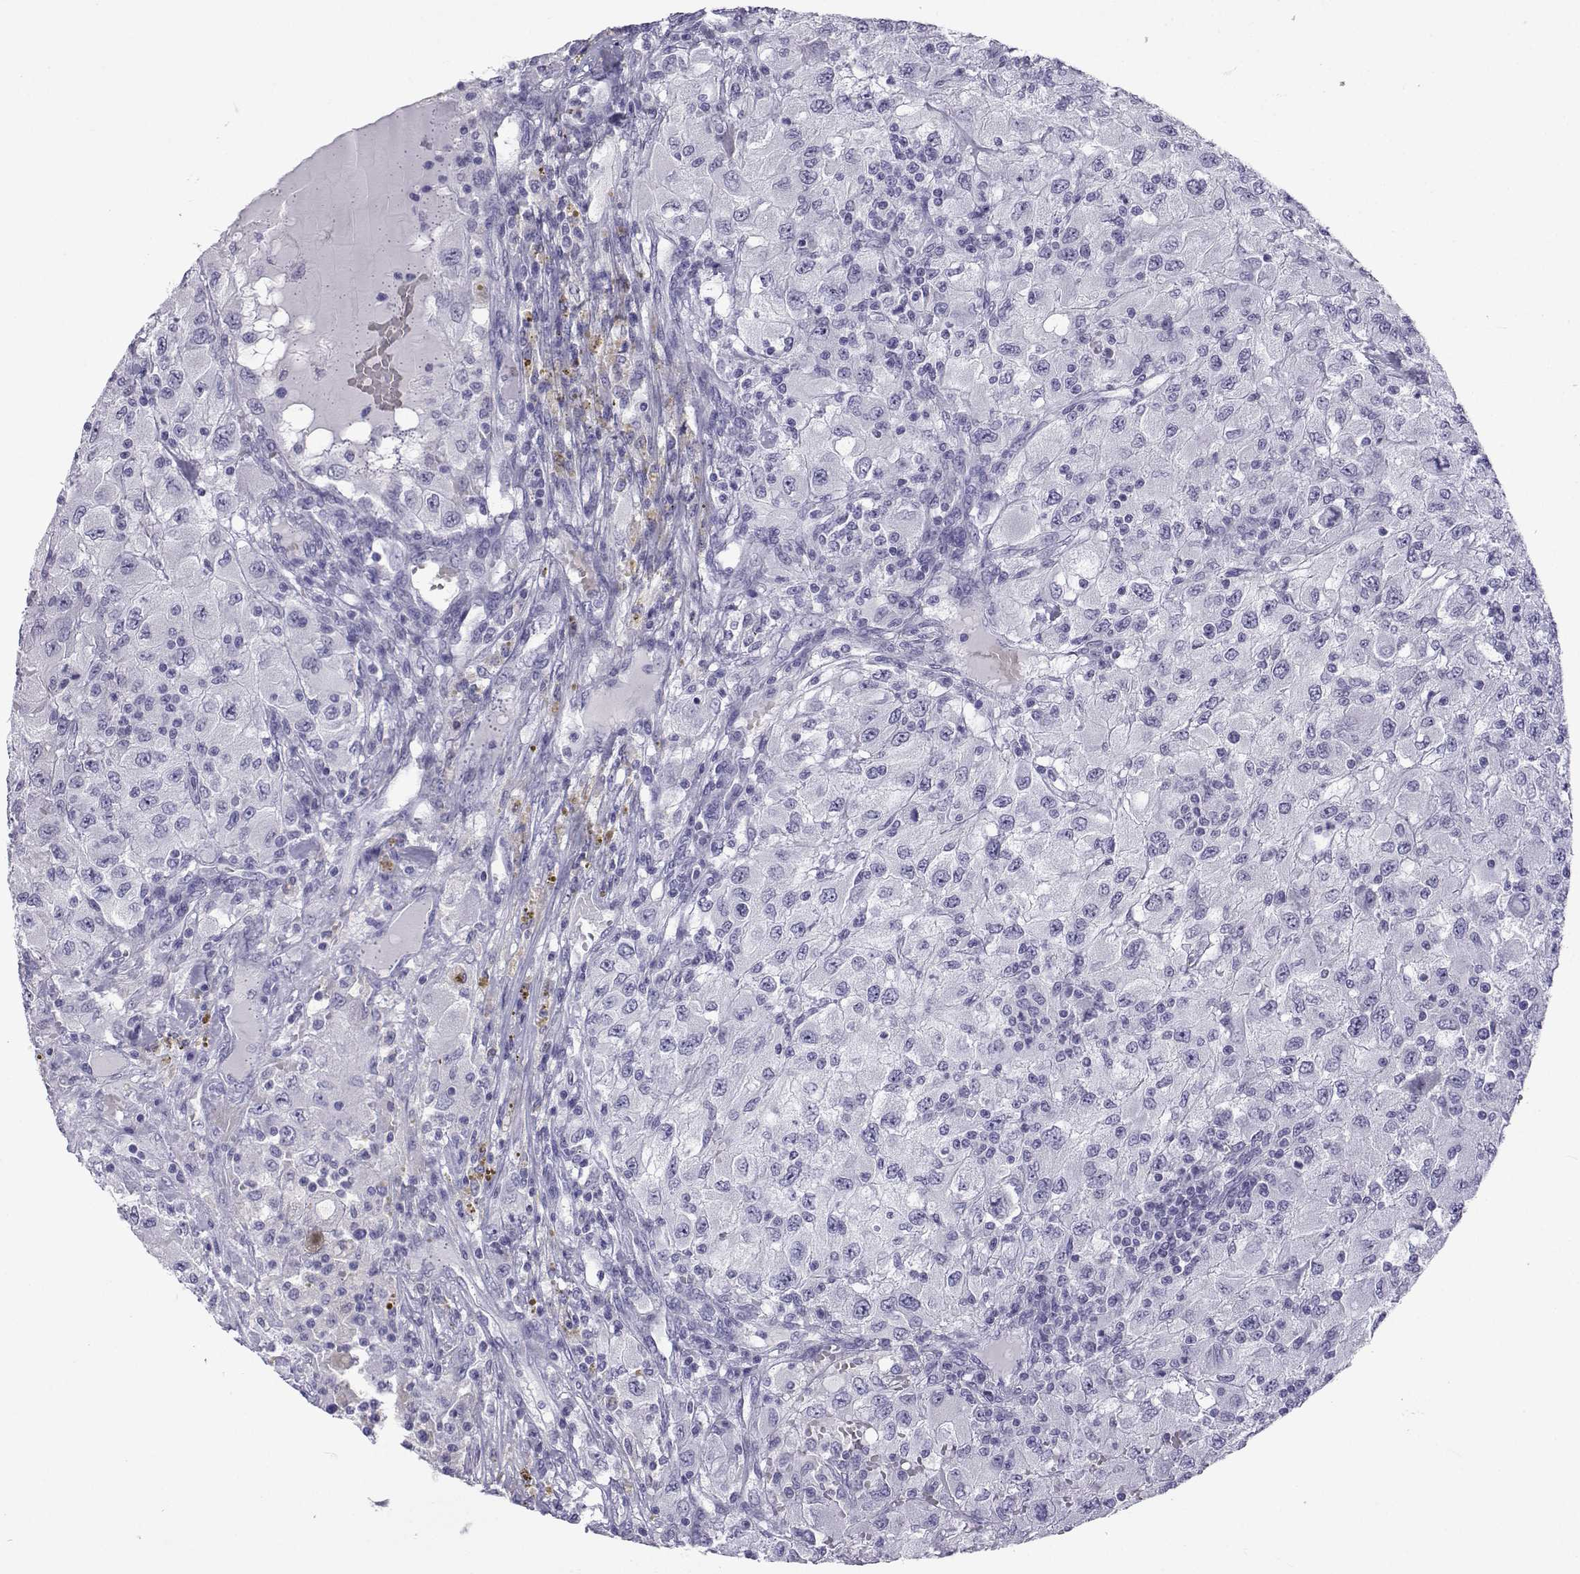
{"staining": {"intensity": "negative", "quantity": "none", "location": "none"}, "tissue": "renal cancer", "cell_type": "Tumor cells", "image_type": "cancer", "snomed": [{"axis": "morphology", "description": "Adenocarcinoma, NOS"}, {"axis": "topography", "description": "Kidney"}], "caption": "Tumor cells are negative for protein expression in human adenocarcinoma (renal).", "gene": "ACTL7A", "patient": {"sex": "female", "age": 67}}